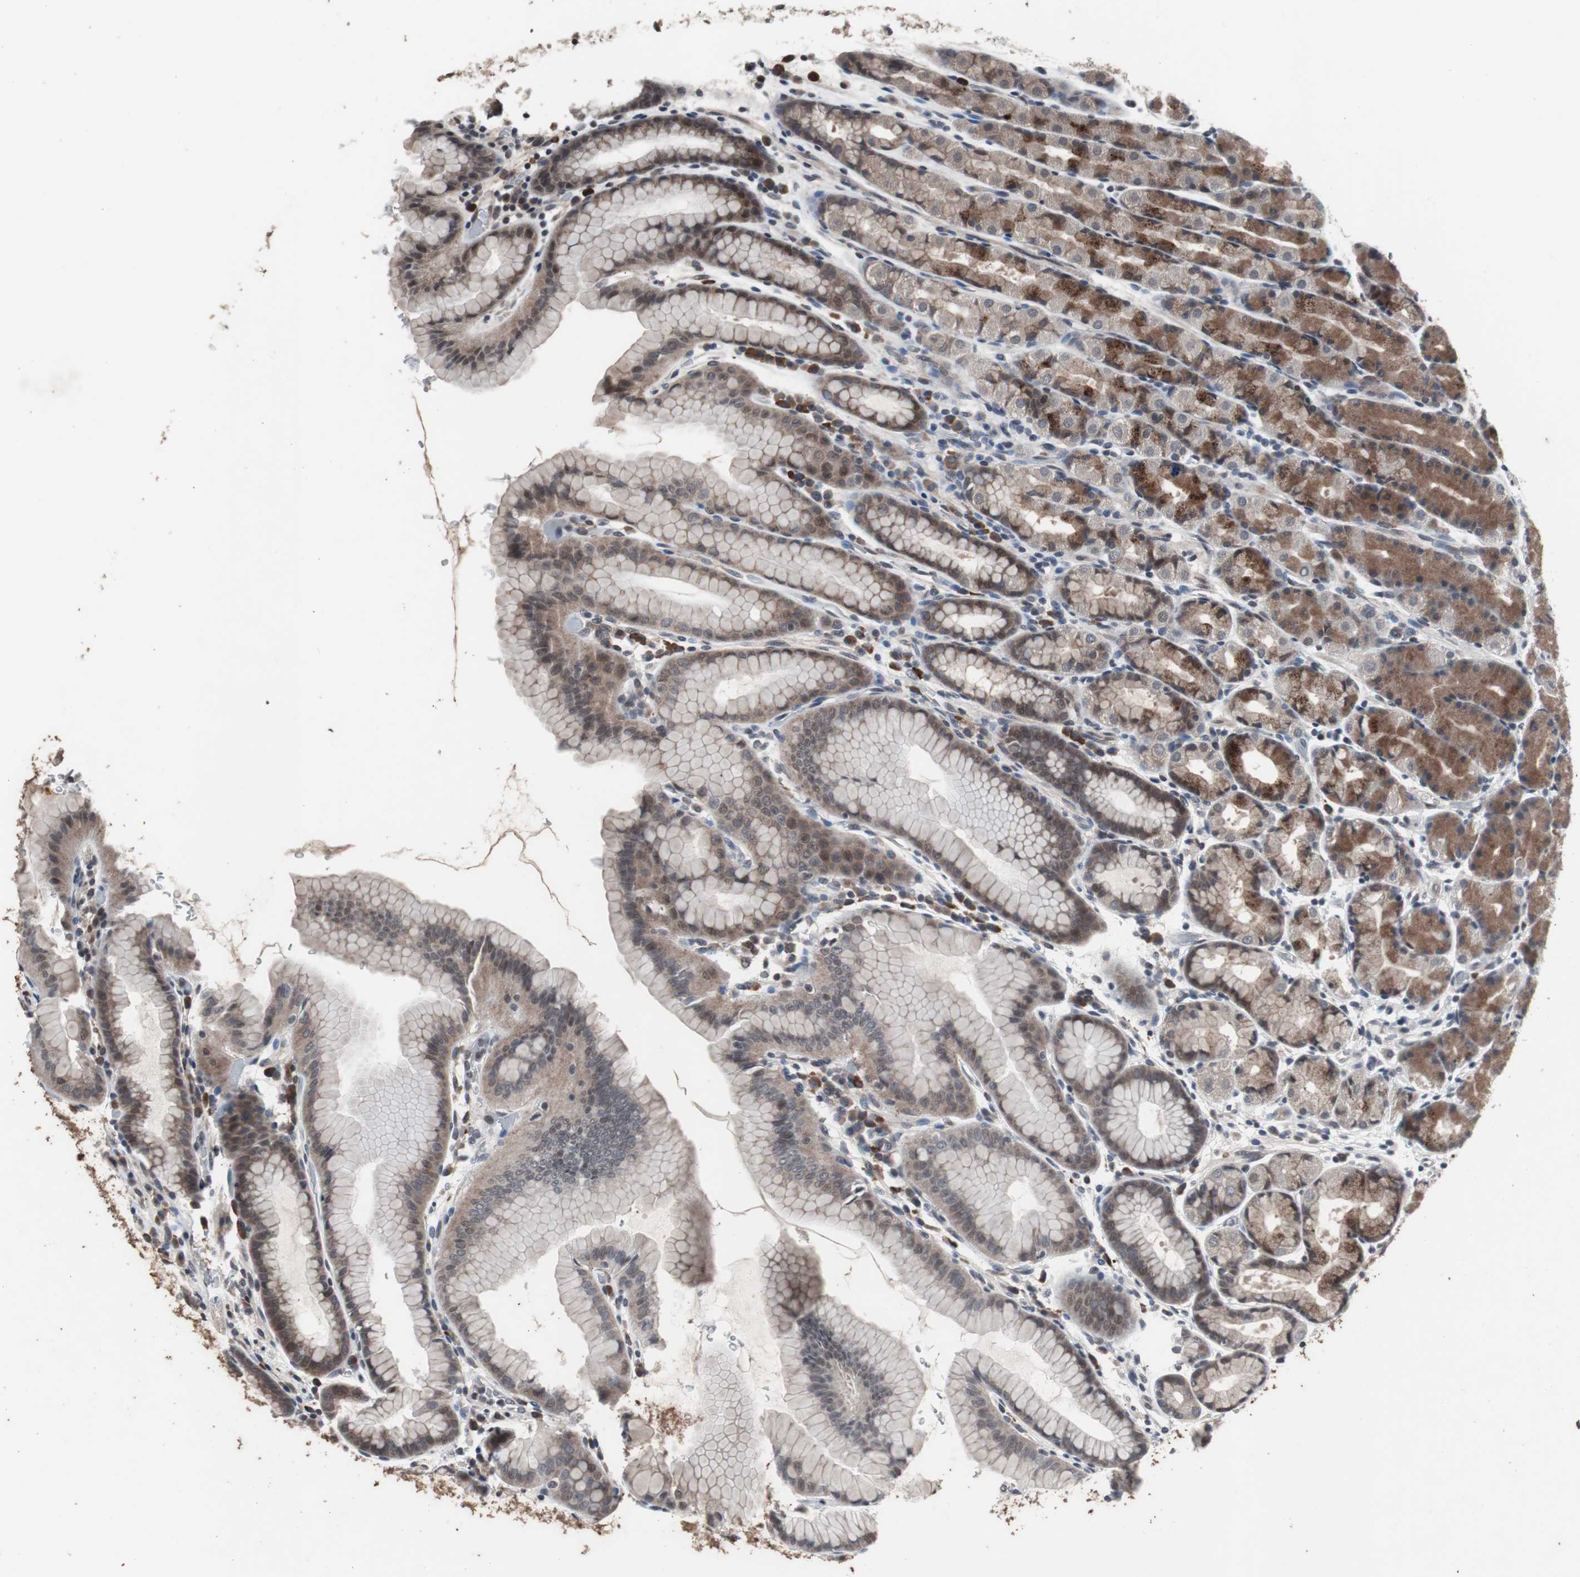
{"staining": {"intensity": "moderate", "quantity": ">75%", "location": "cytoplasmic/membranous"}, "tissue": "stomach", "cell_type": "Glandular cells", "image_type": "normal", "snomed": [{"axis": "morphology", "description": "Normal tissue, NOS"}, {"axis": "topography", "description": "Stomach, upper"}], "caption": "The photomicrograph displays staining of benign stomach, revealing moderate cytoplasmic/membranous protein positivity (brown color) within glandular cells. Using DAB (3,3'-diaminobenzidine) (brown) and hematoxylin (blue) stains, captured at high magnification using brightfield microscopy.", "gene": "CRADD", "patient": {"sex": "male", "age": 68}}